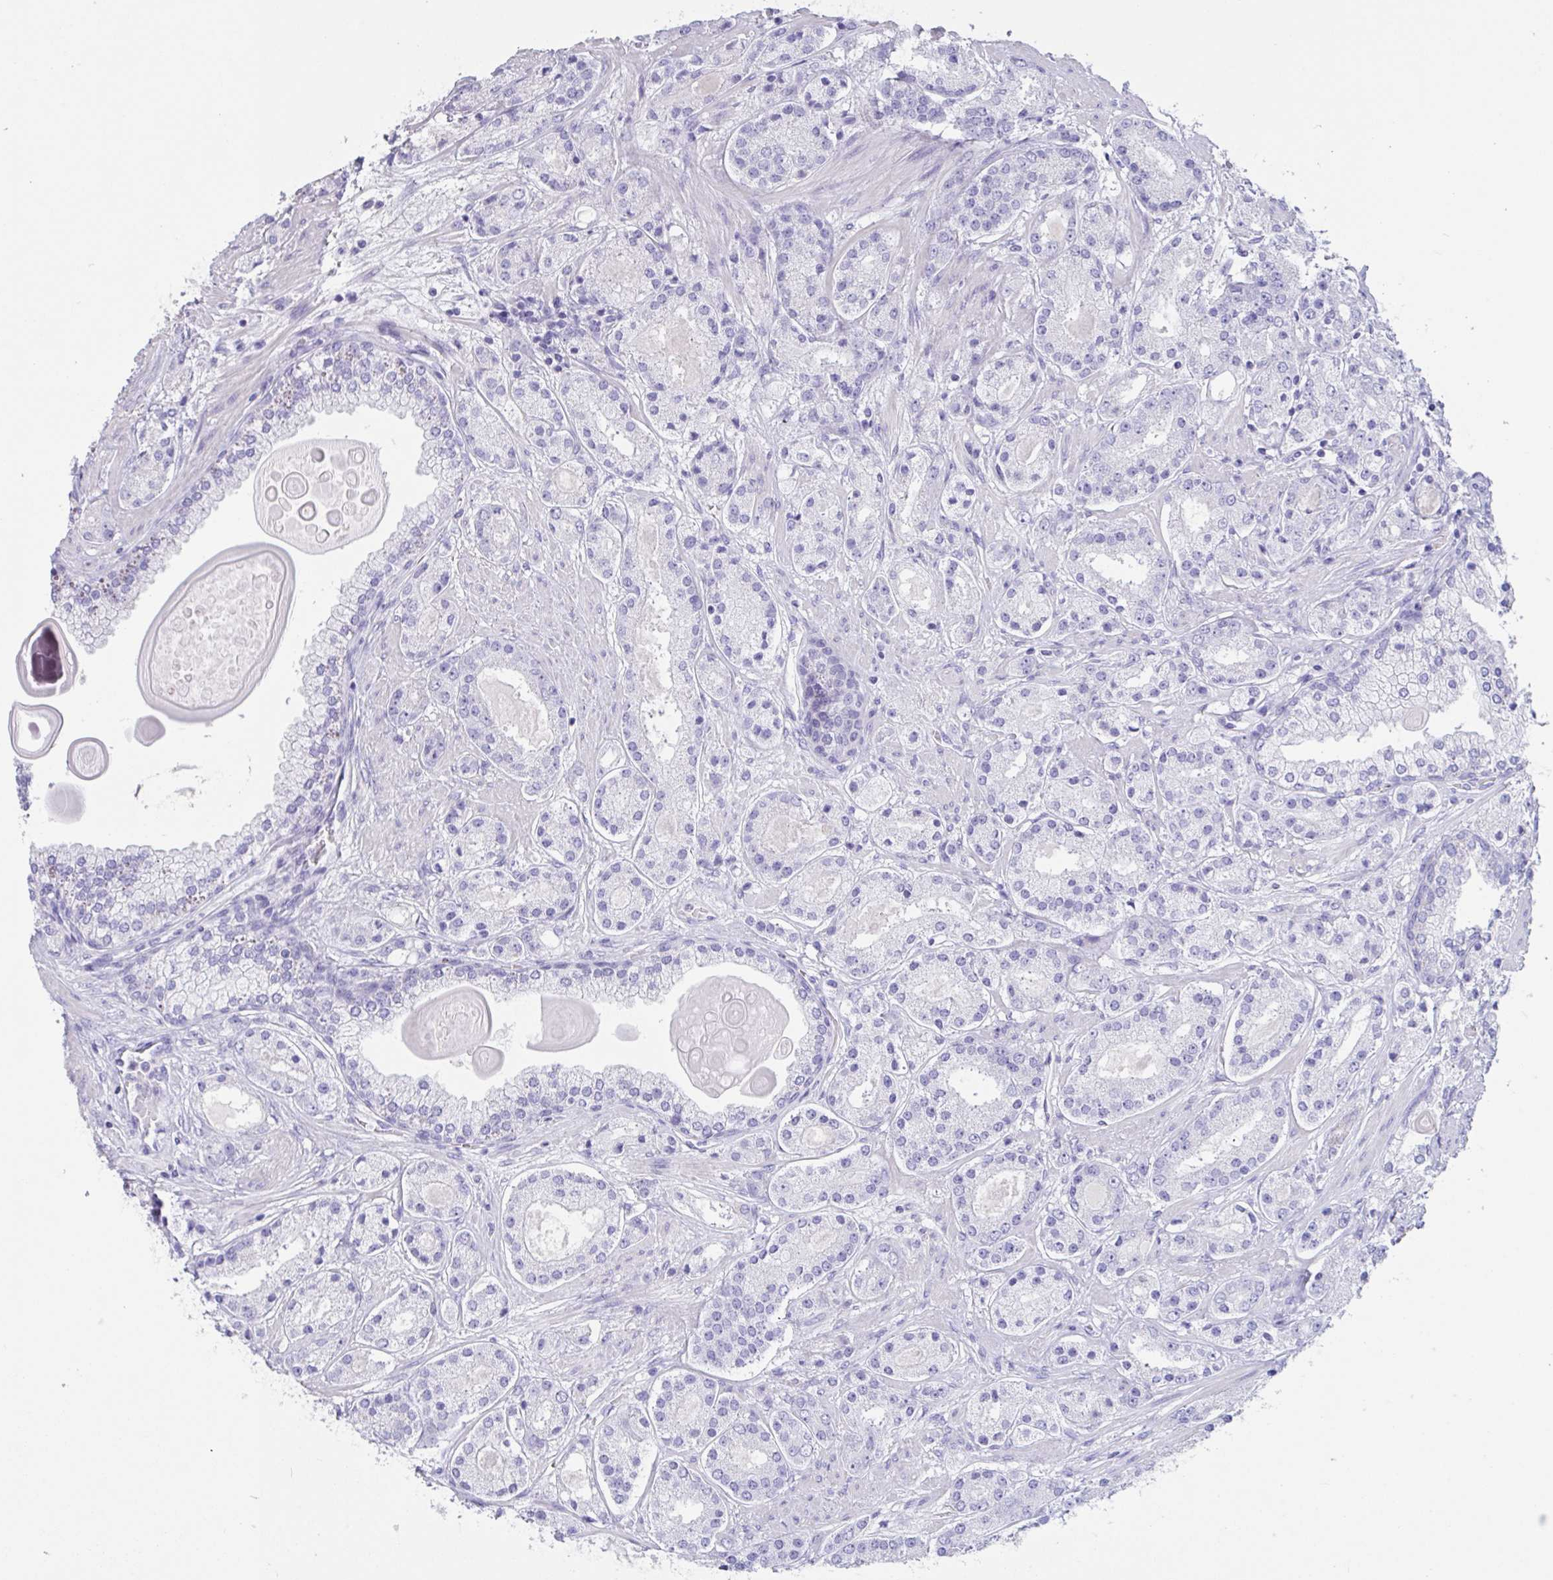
{"staining": {"intensity": "negative", "quantity": "none", "location": "none"}, "tissue": "prostate cancer", "cell_type": "Tumor cells", "image_type": "cancer", "snomed": [{"axis": "morphology", "description": "Adenocarcinoma, High grade"}, {"axis": "topography", "description": "Prostate"}], "caption": "The photomicrograph demonstrates no staining of tumor cells in high-grade adenocarcinoma (prostate).", "gene": "TNNC1", "patient": {"sex": "male", "age": 67}}